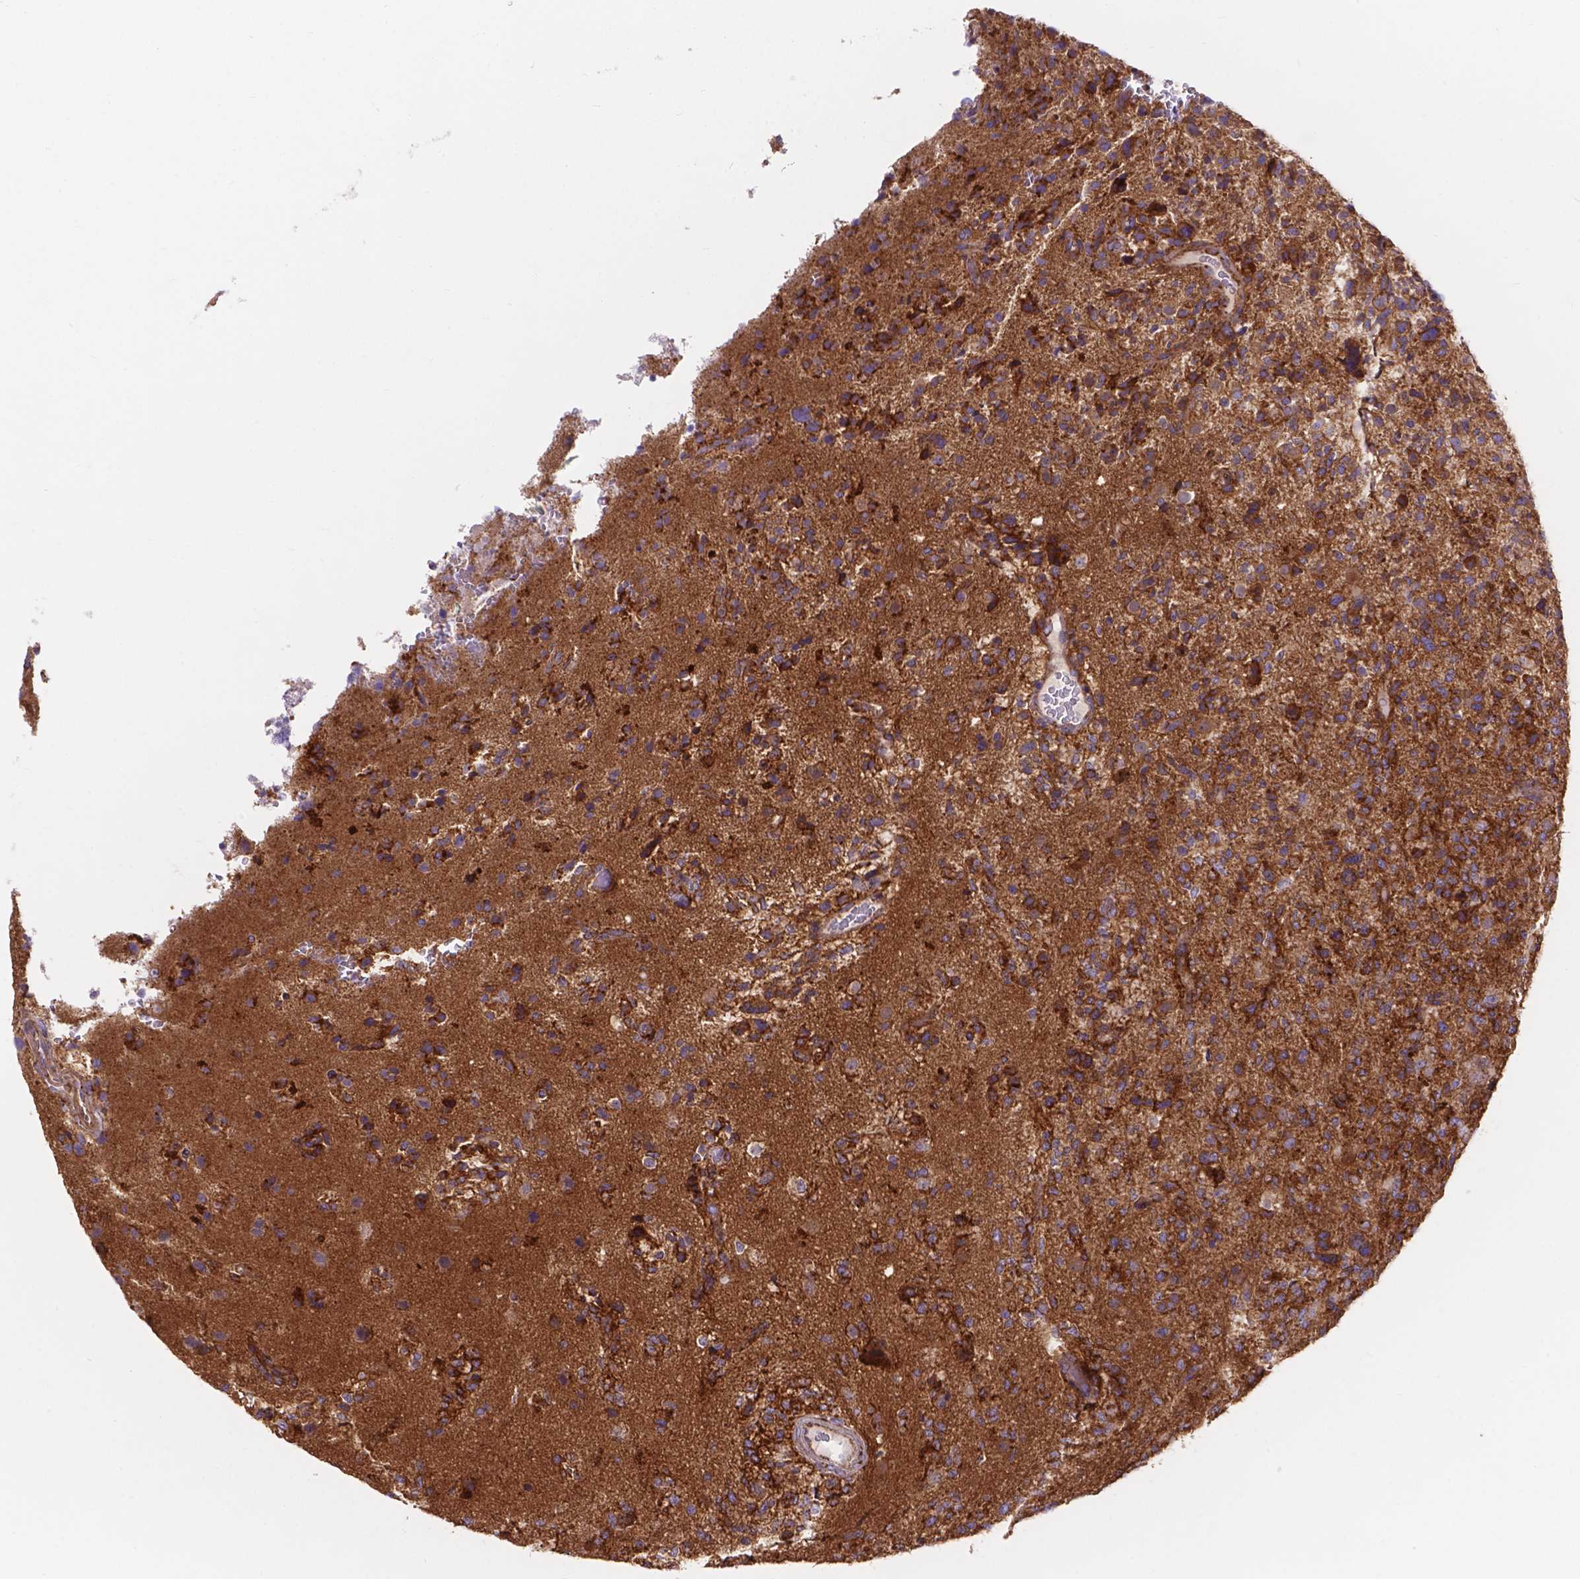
{"staining": {"intensity": "moderate", "quantity": "25%-75%", "location": "cytoplasmic/membranous"}, "tissue": "glioma", "cell_type": "Tumor cells", "image_type": "cancer", "snomed": [{"axis": "morphology", "description": "Glioma, malignant, High grade"}, {"axis": "topography", "description": "Brain"}], "caption": "The immunohistochemical stain highlights moderate cytoplasmic/membranous staining in tumor cells of malignant glioma (high-grade) tissue.", "gene": "AK3", "patient": {"sex": "female", "age": 71}}